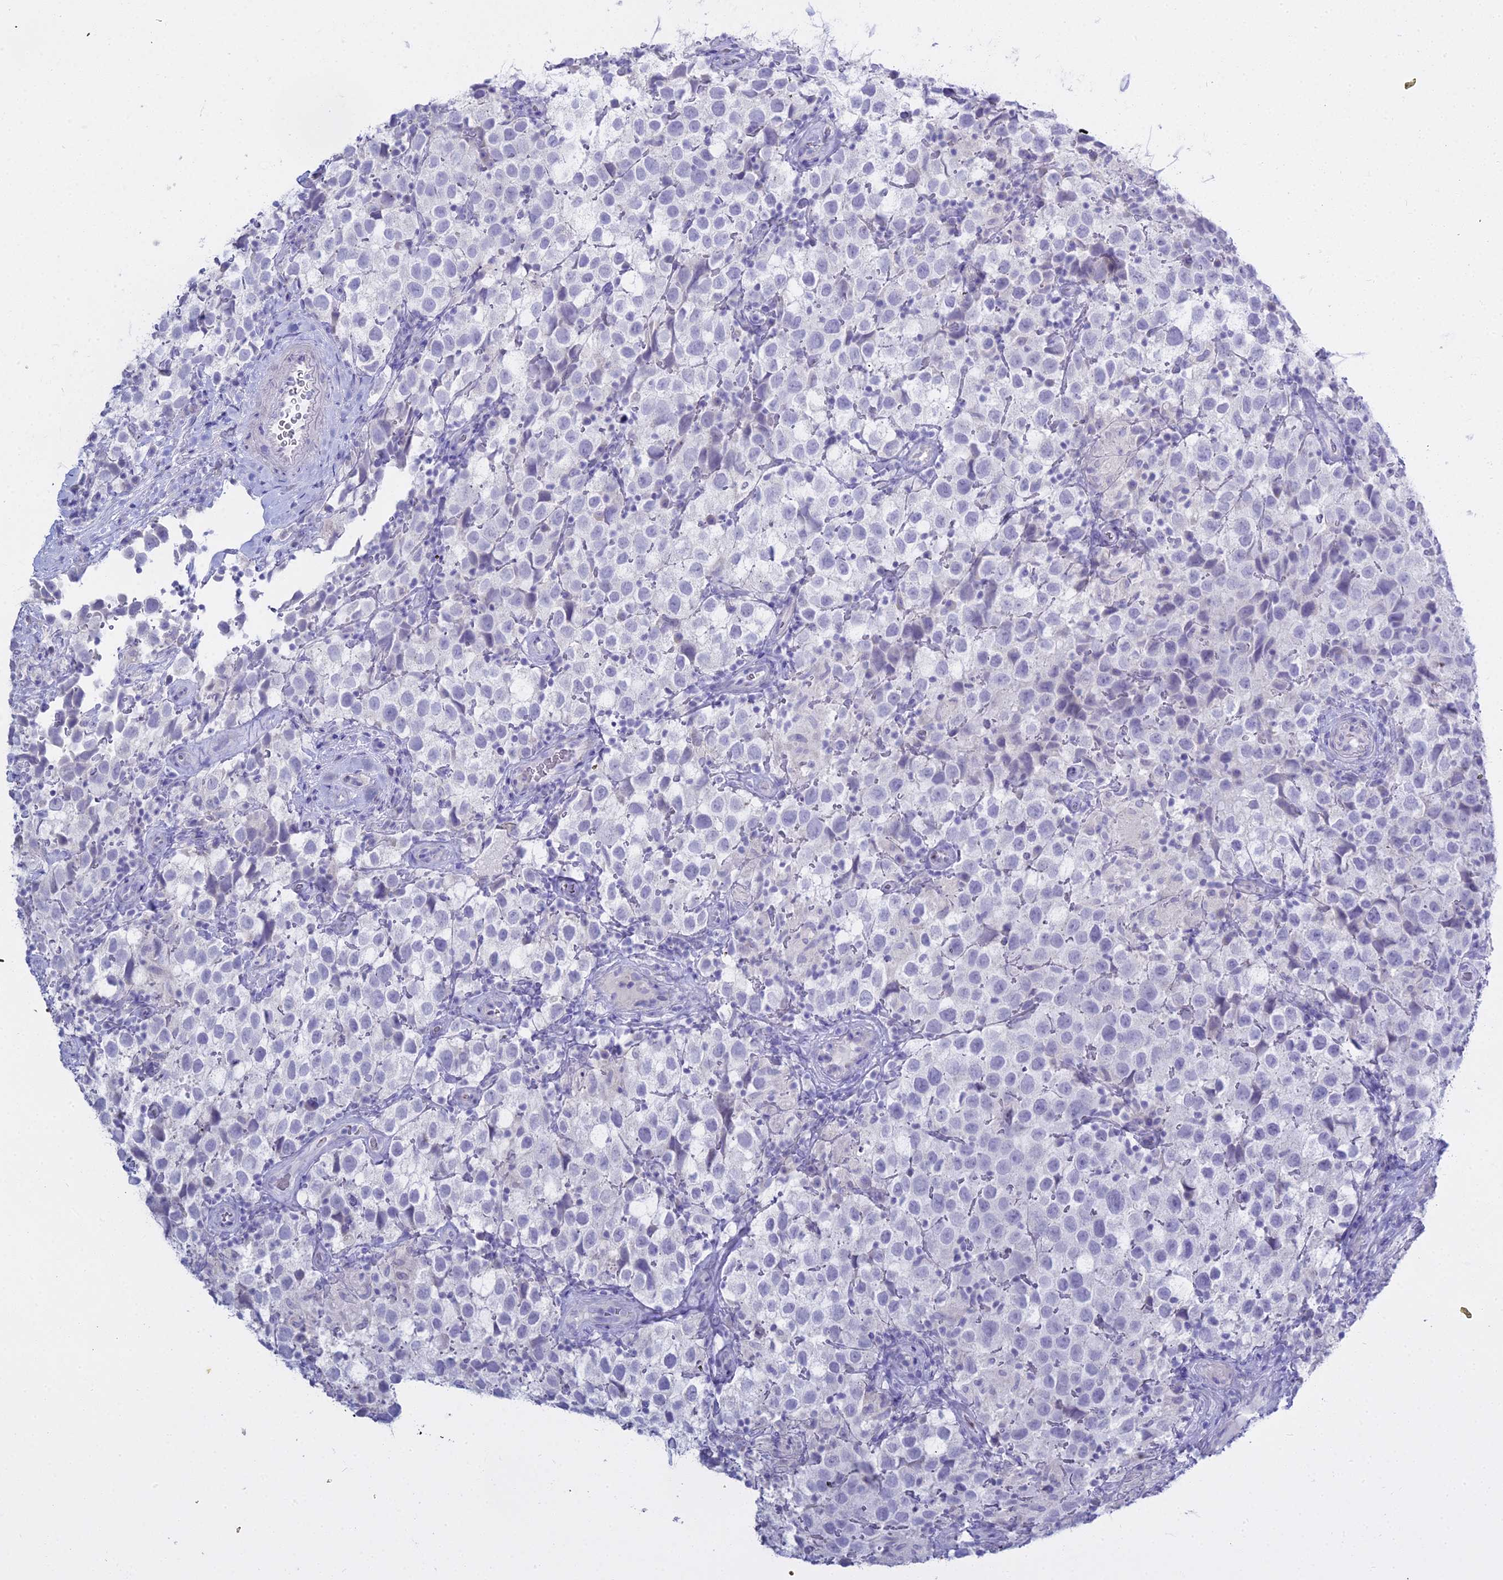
{"staining": {"intensity": "negative", "quantity": "none", "location": "none"}, "tissue": "testis cancer", "cell_type": "Tumor cells", "image_type": "cancer", "snomed": [{"axis": "morphology", "description": "Seminoma, NOS"}, {"axis": "morphology", "description": "Carcinoma, Embryonal, NOS"}, {"axis": "topography", "description": "Testis"}], "caption": "This is an immunohistochemistry (IHC) photomicrograph of seminoma (testis). There is no positivity in tumor cells.", "gene": "S100A7", "patient": {"sex": "male", "age": 41}}